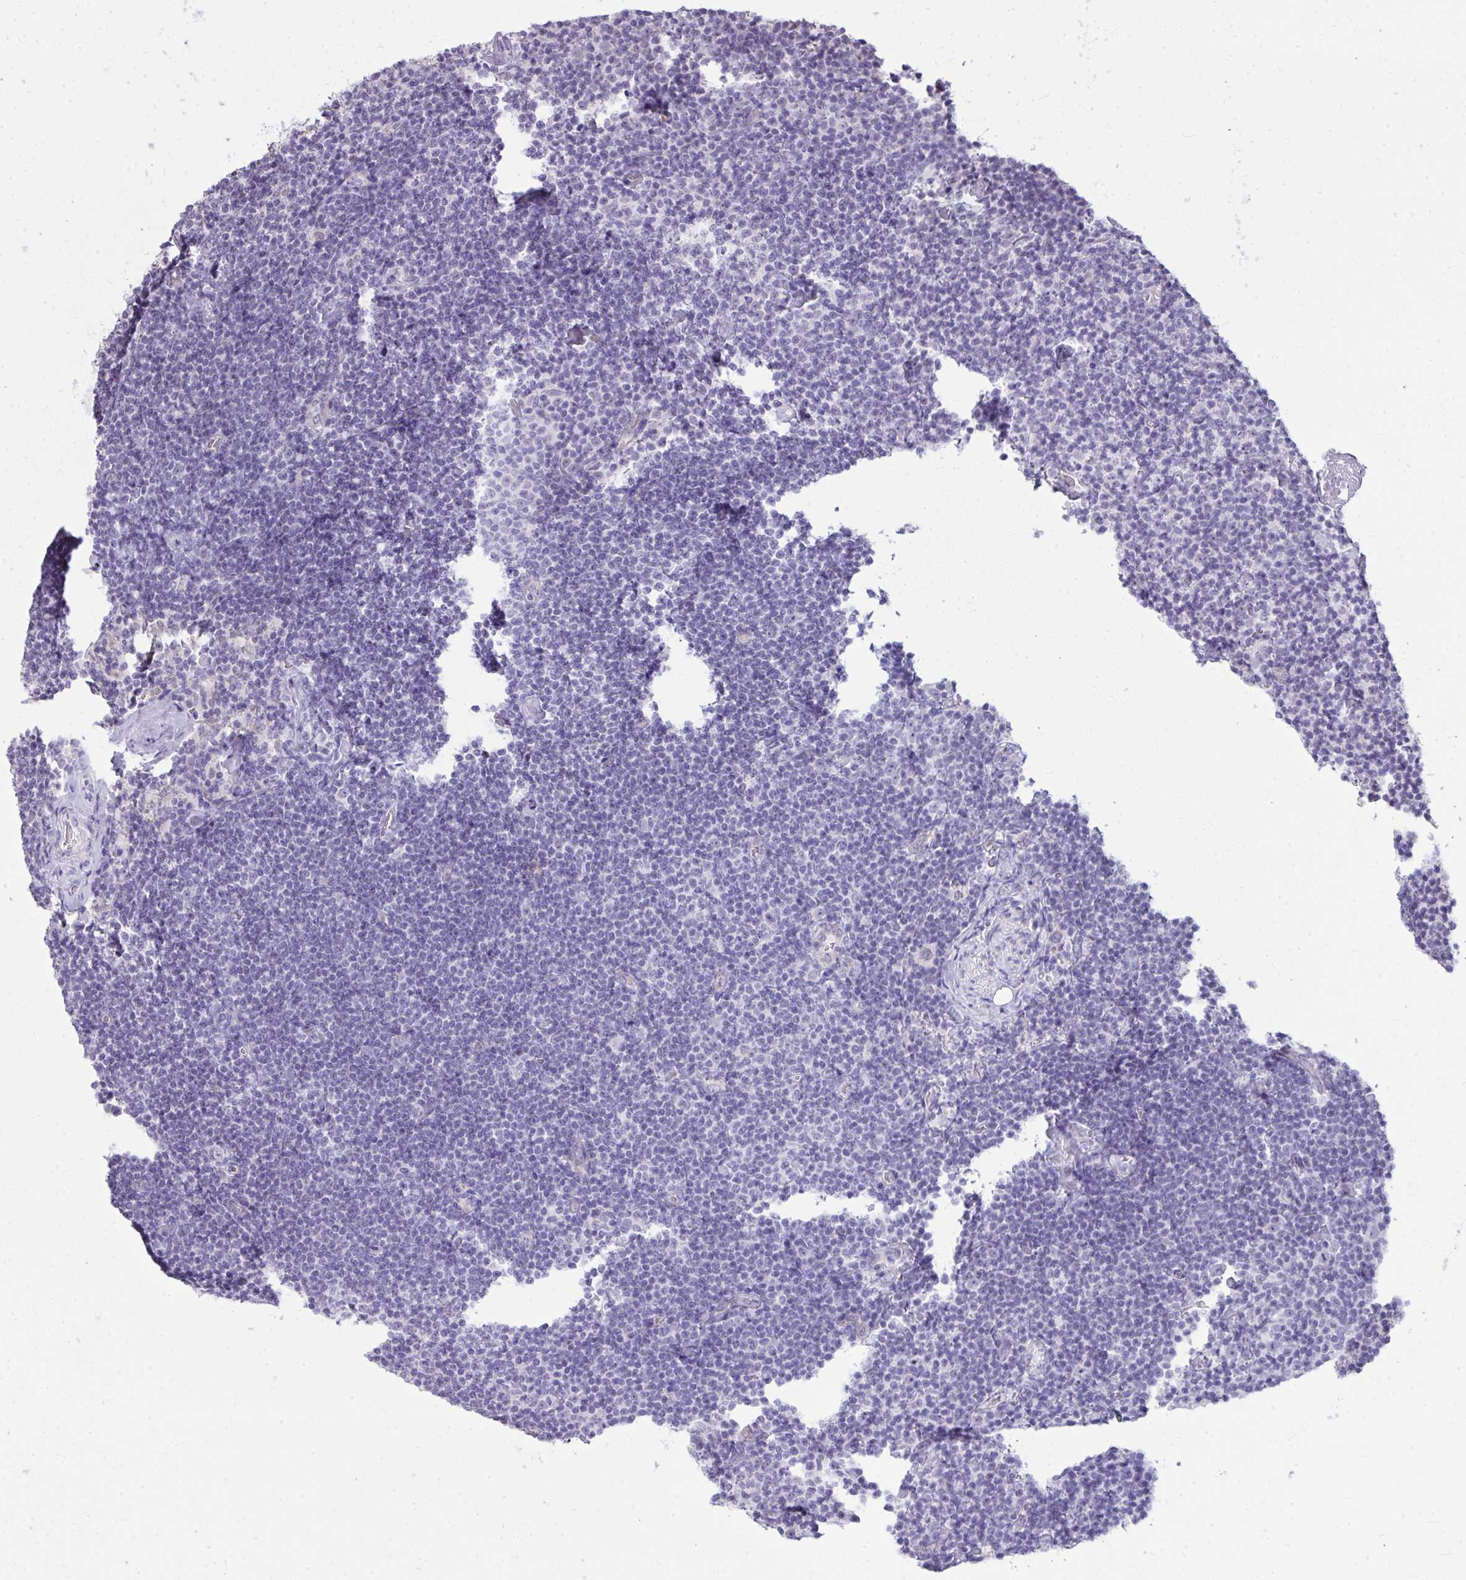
{"staining": {"intensity": "negative", "quantity": "none", "location": "none"}, "tissue": "lymphoma", "cell_type": "Tumor cells", "image_type": "cancer", "snomed": [{"axis": "morphology", "description": "Malignant lymphoma, non-Hodgkin's type, Low grade"}, {"axis": "topography", "description": "Lymph node"}], "caption": "Immunohistochemistry (IHC) histopathology image of low-grade malignant lymphoma, non-Hodgkin's type stained for a protein (brown), which displays no positivity in tumor cells.", "gene": "NPPA", "patient": {"sex": "male", "age": 81}}